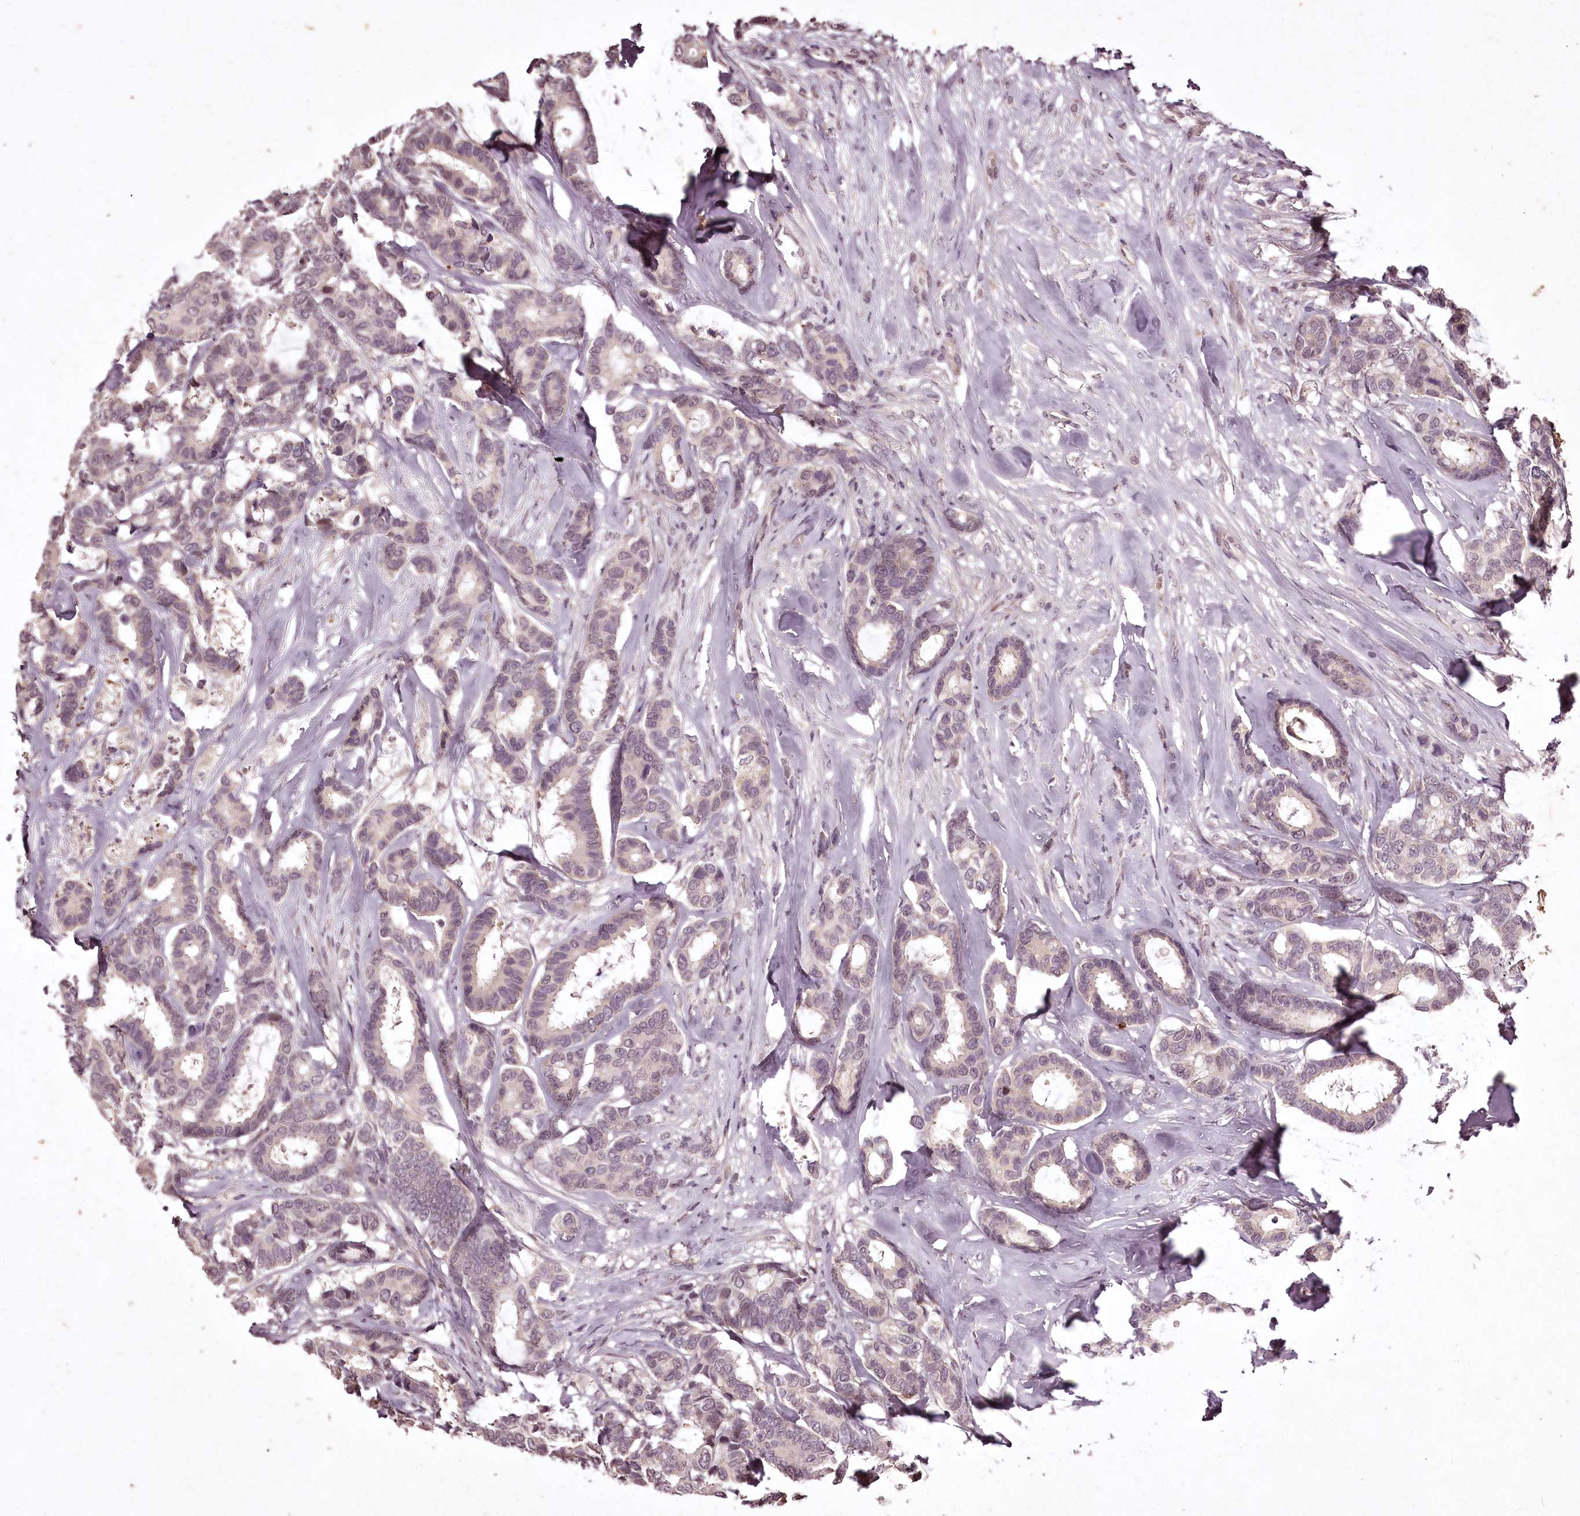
{"staining": {"intensity": "weak", "quantity": "<25%", "location": "nuclear"}, "tissue": "breast cancer", "cell_type": "Tumor cells", "image_type": "cancer", "snomed": [{"axis": "morphology", "description": "Duct carcinoma"}, {"axis": "topography", "description": "Breast"}], "caption": "A high-resolution micrograph shows immunohistochemistry staining of breast intraductal carcinoma, which exhibits no significant positivity in tumor cells. (Stains: DAB immunohistochemistry with hematoxylin counter stain, Microscopy: brightfield microscopy at high magnification).", "gene": "ADRA1D", "patient": {"sex": "female", "age": 87}}